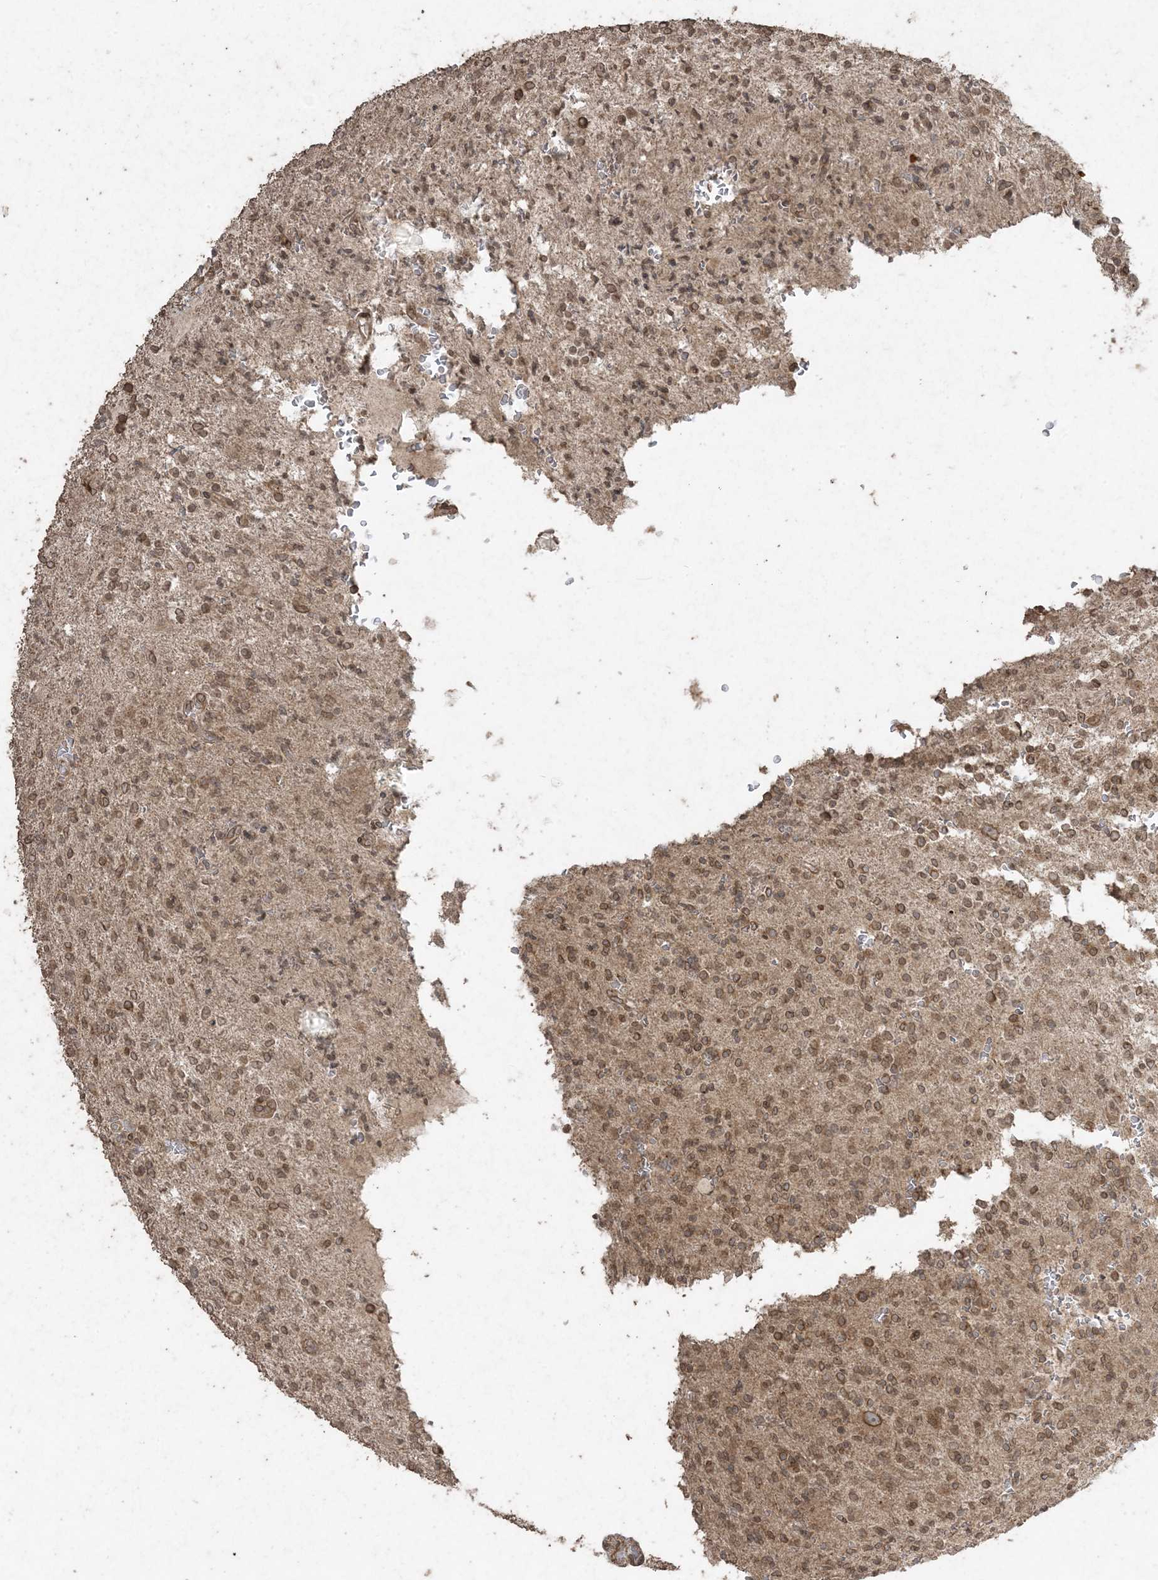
{"staining": {"intensity": "moderate", "quantity": ">75%", "location": "cytoplasmic/membranous,nuclear"}, "tissue": "glioma", "cell_type": "Tumor cells", "image_type": "cancer", "snomed": [{"axis": "morphology", "description": "Glioma, malignant, High grade"}, {"axis": "topography", "description": "Brain"}], "caption": "Malignant glioma (high-grade) tissue demonstrates moderate cytoplasmic/membranous and nuclear staining in approximately >75% of tumor cells", "gene": "DDX19B", "patient": {"sex": "male", "age": 34}}